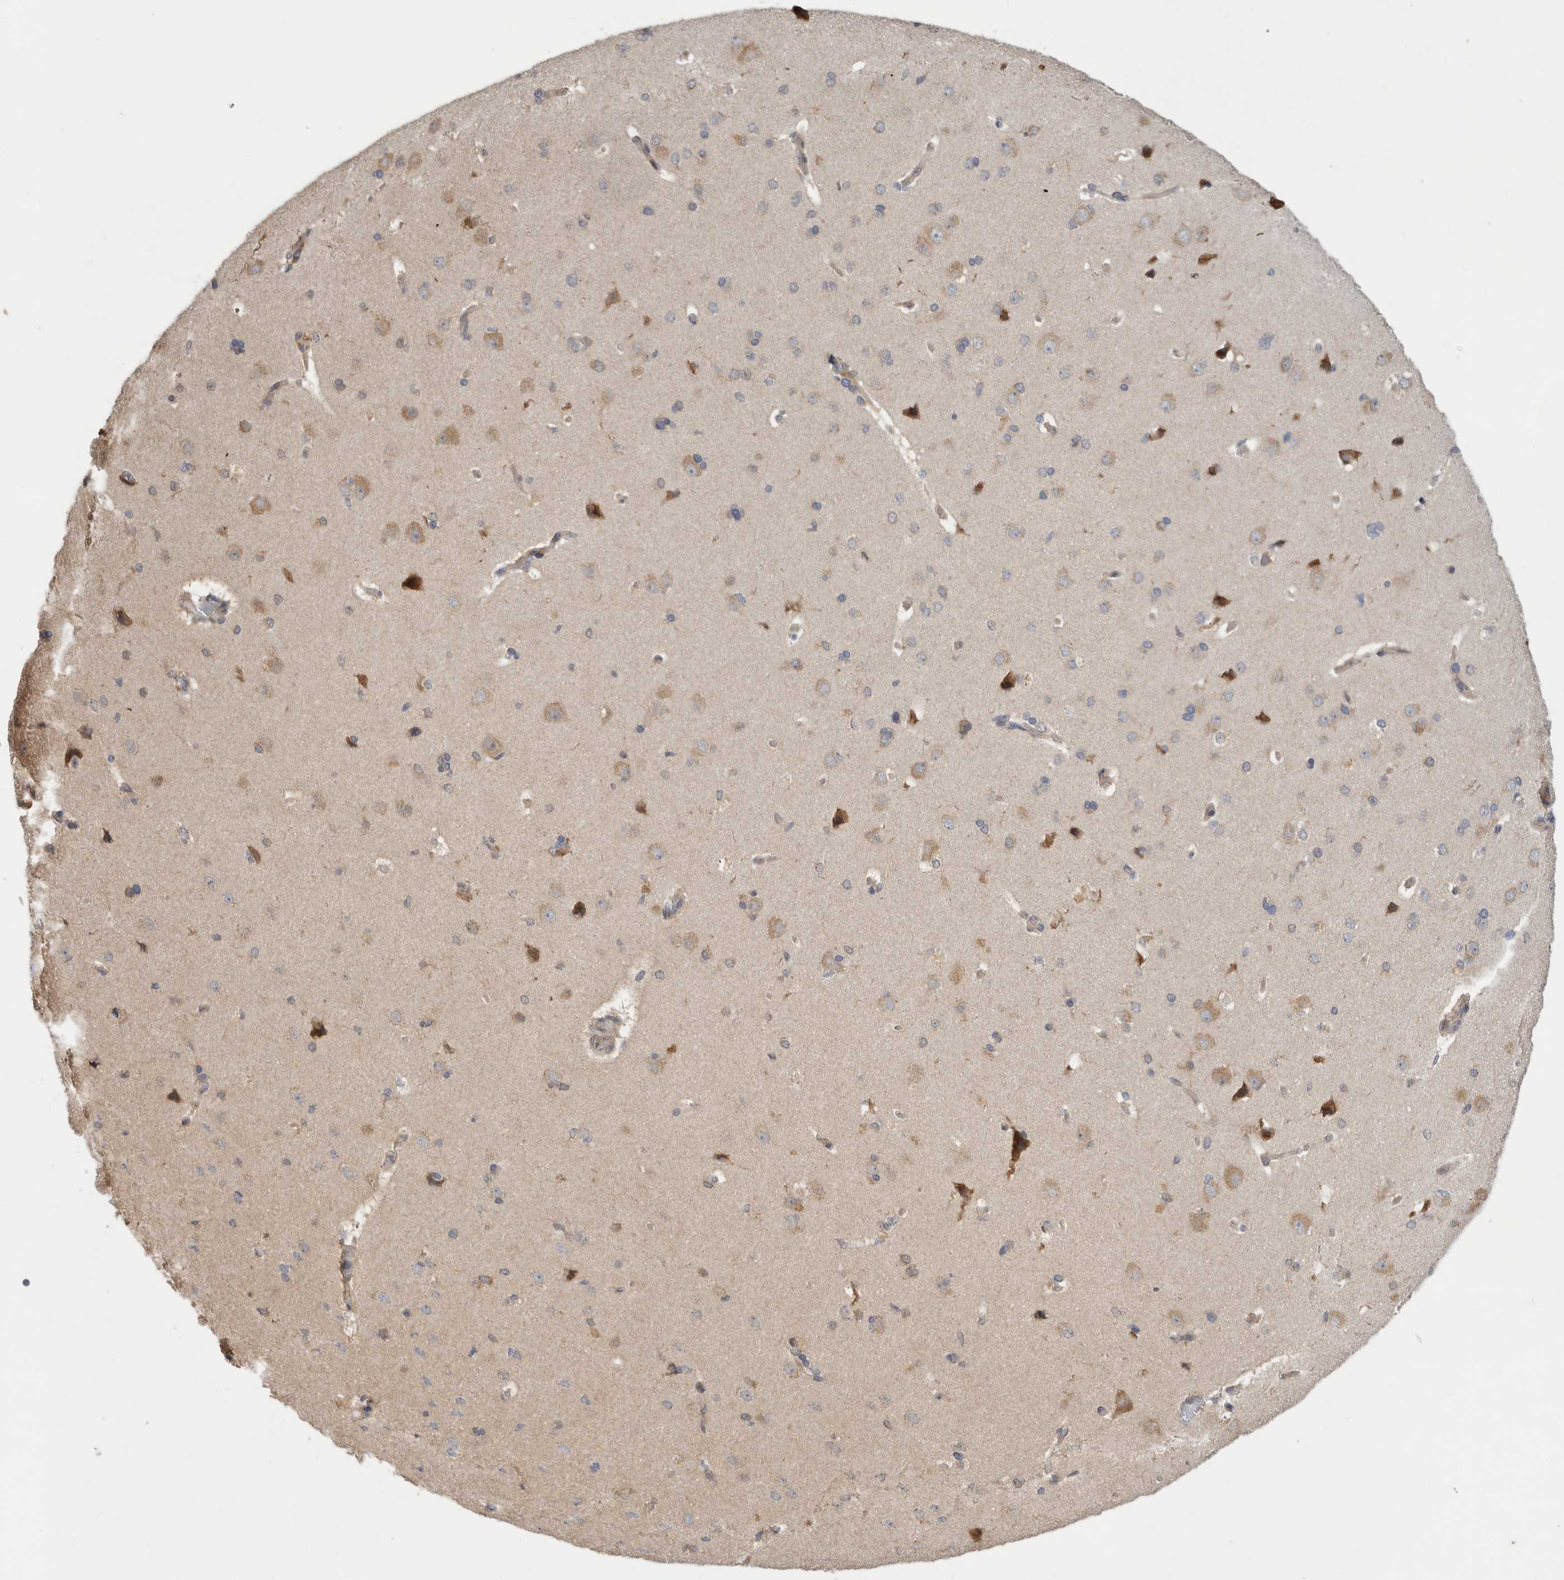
{"staining": {"intensity": "weak", "quantity": ">75%", "location": "cytoplasmic/membranous"}, "tissue": "cerebral cortex", "cell_type": "Endothelial cells", "image_type": "normal", "snomed": [{"axis": "morphology", "description": "Normal tissue, NOS"}, {"axis": "topography", "description": "Cerebral cortex"}], "caption": "Immunohistochemistry (DAB) staining of benign human cerebral cortex exhibits weak cytoplasmic/membranous protein staining in approximately >75% of endothelial cells.", "gene": "PARP6", "patient": {"sex": "male", "age": 62}}